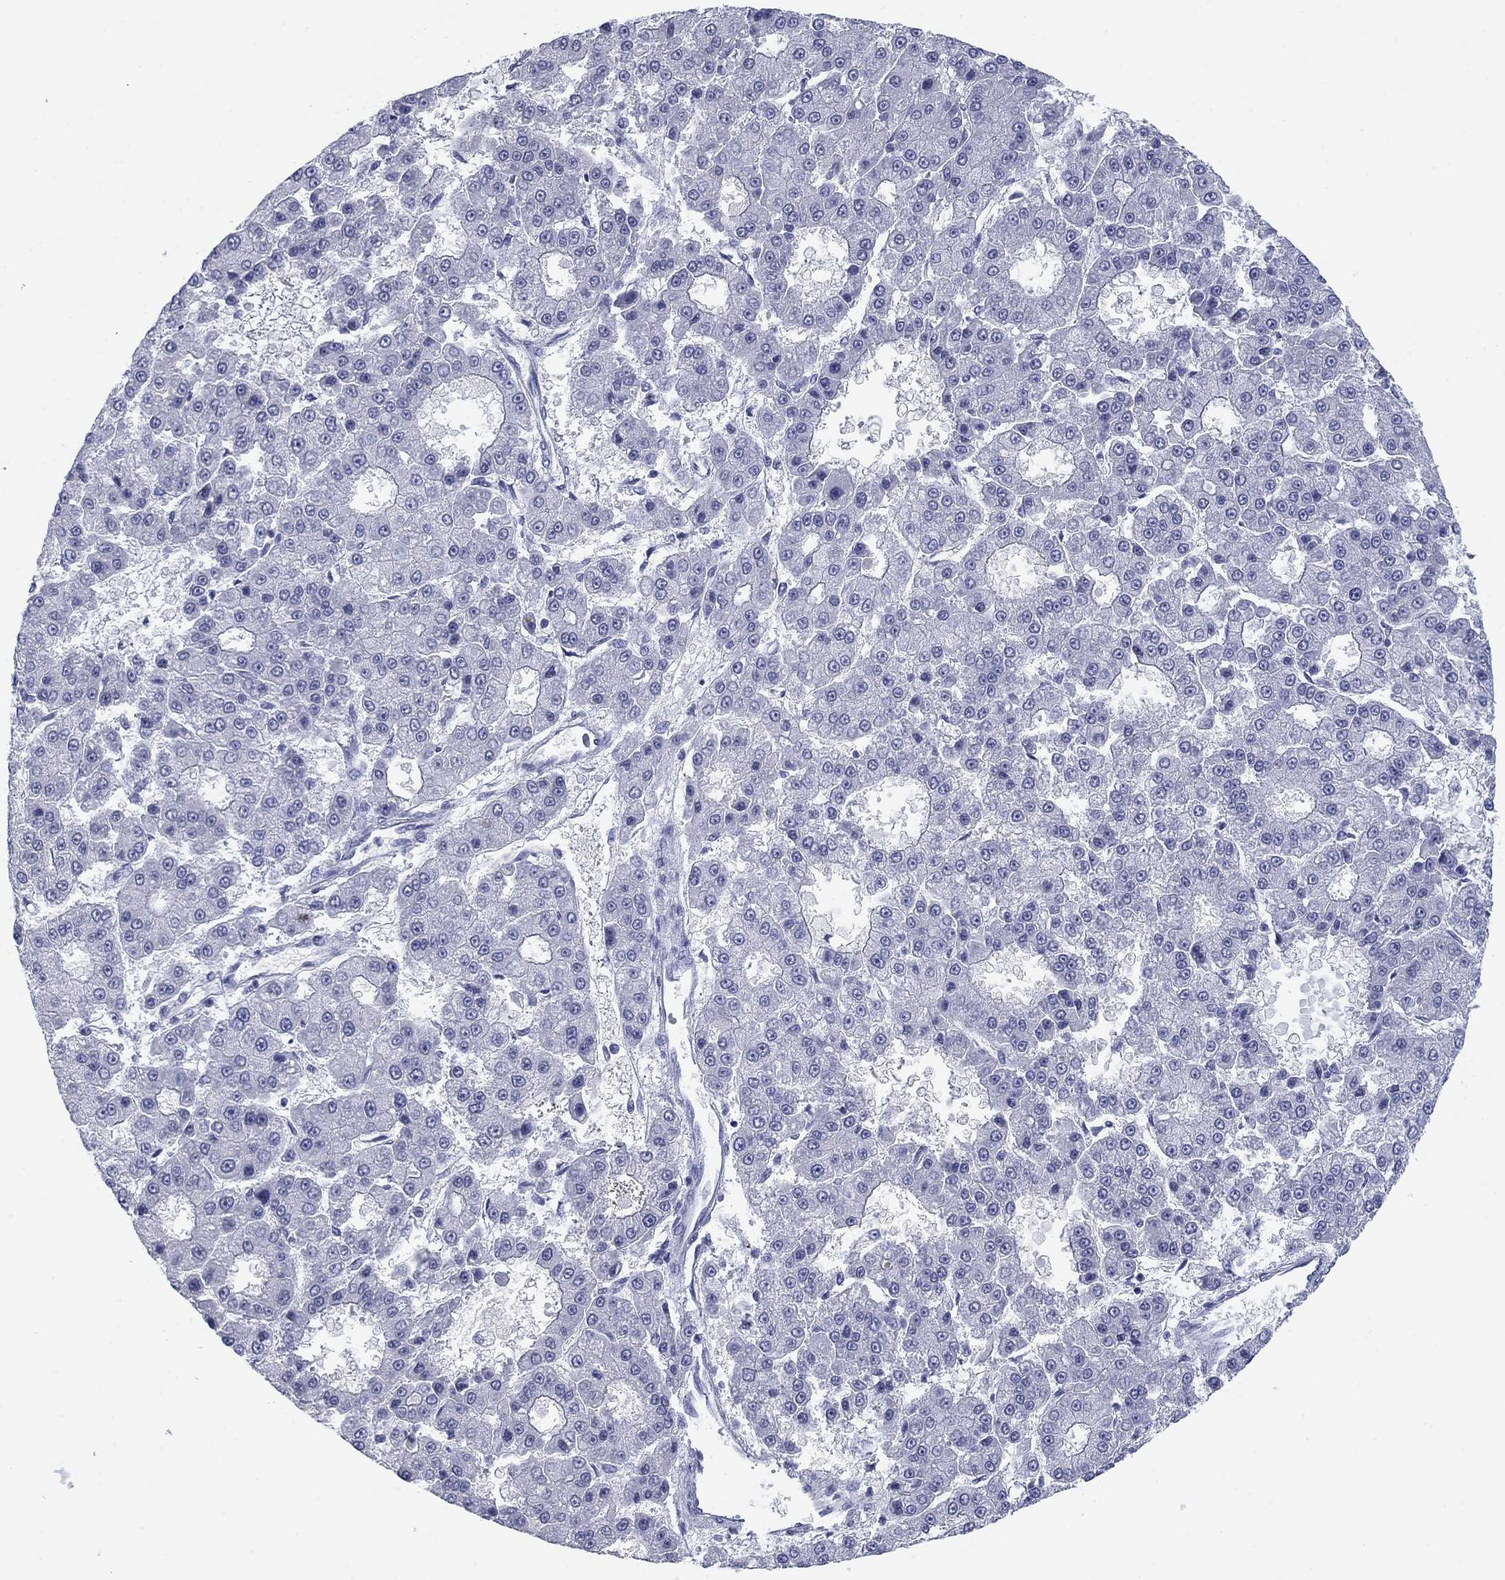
{"staining": {"intensity": "negative", "quantity": "none", "location": "none"}, "tissue": "liver cancer", "cell_type": "Tumor cells", "image_type": "cancer", "snomed": [{"axis": "morphology", "description": "Carcinoma, Hepatocellular, NOS"}, {"axis": "topography", "description": "Liver"}], "caption": "Protein analysis of hepatocellular carcinoma (liver) demonstrates no significant expression in tumor cells.", "gene": "CALB1", "patient": {"sex": "male", "age": 70}}